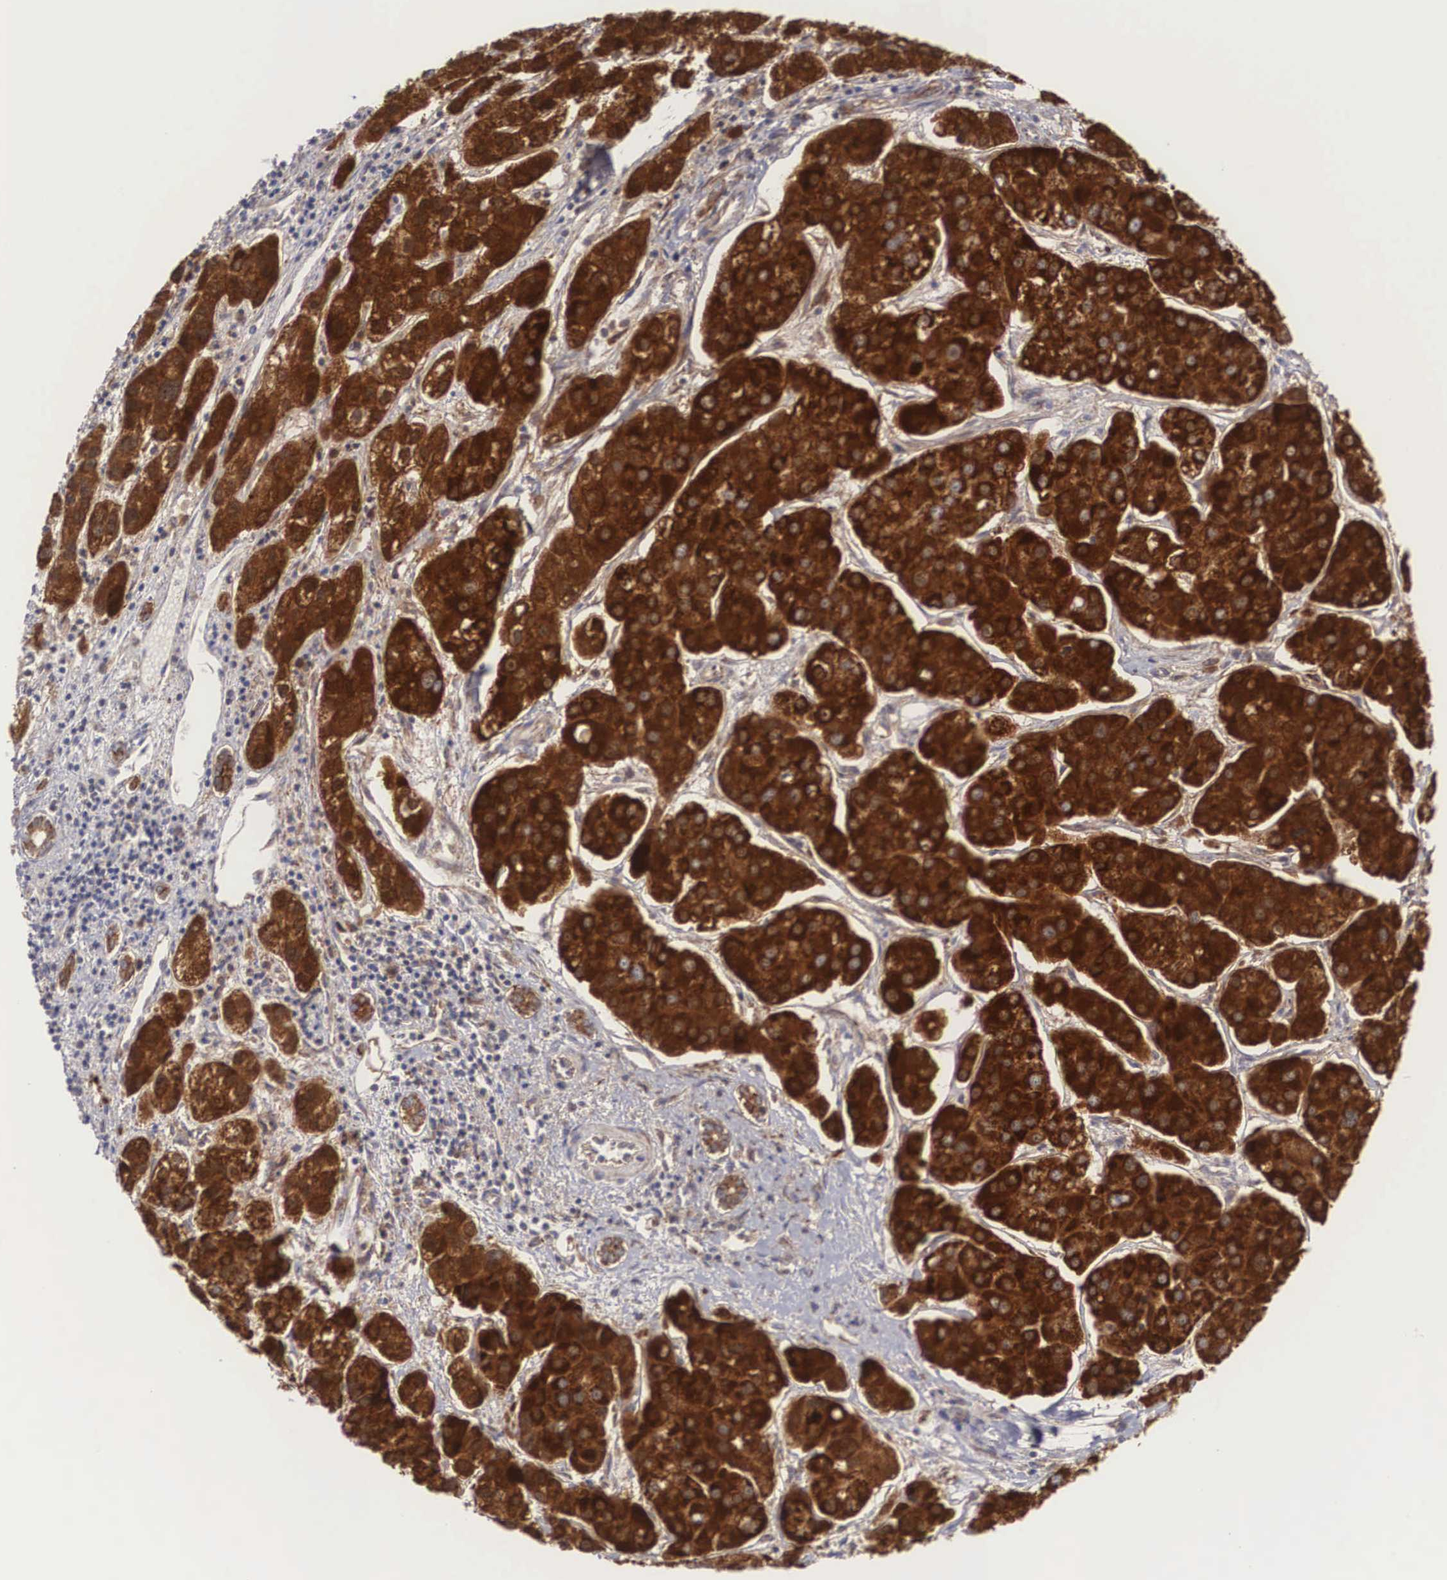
{"staining": {"intensity": "strong", "quantity": ">75%", "location": "cytoplasmic/membranous"}, "tissue": "liver cancer", "cell_type": "Tumor cells", "image_type": "cancer", "snomed": [{"axis": "morphology", "description": "Carcinoma, Hepatocellular, NOS"}, {"axis": "topography", "description": "Liver"}], "caption": "Immunohistochemical staining of human liver cancer (hepatocellular carcinoma) reveals high levels of strong cytoplasmic/membranous staining in approximately >75% of tumor cells.", "gene": "XPNPEP3", "patient": {"sex": "female", "age": 85}}